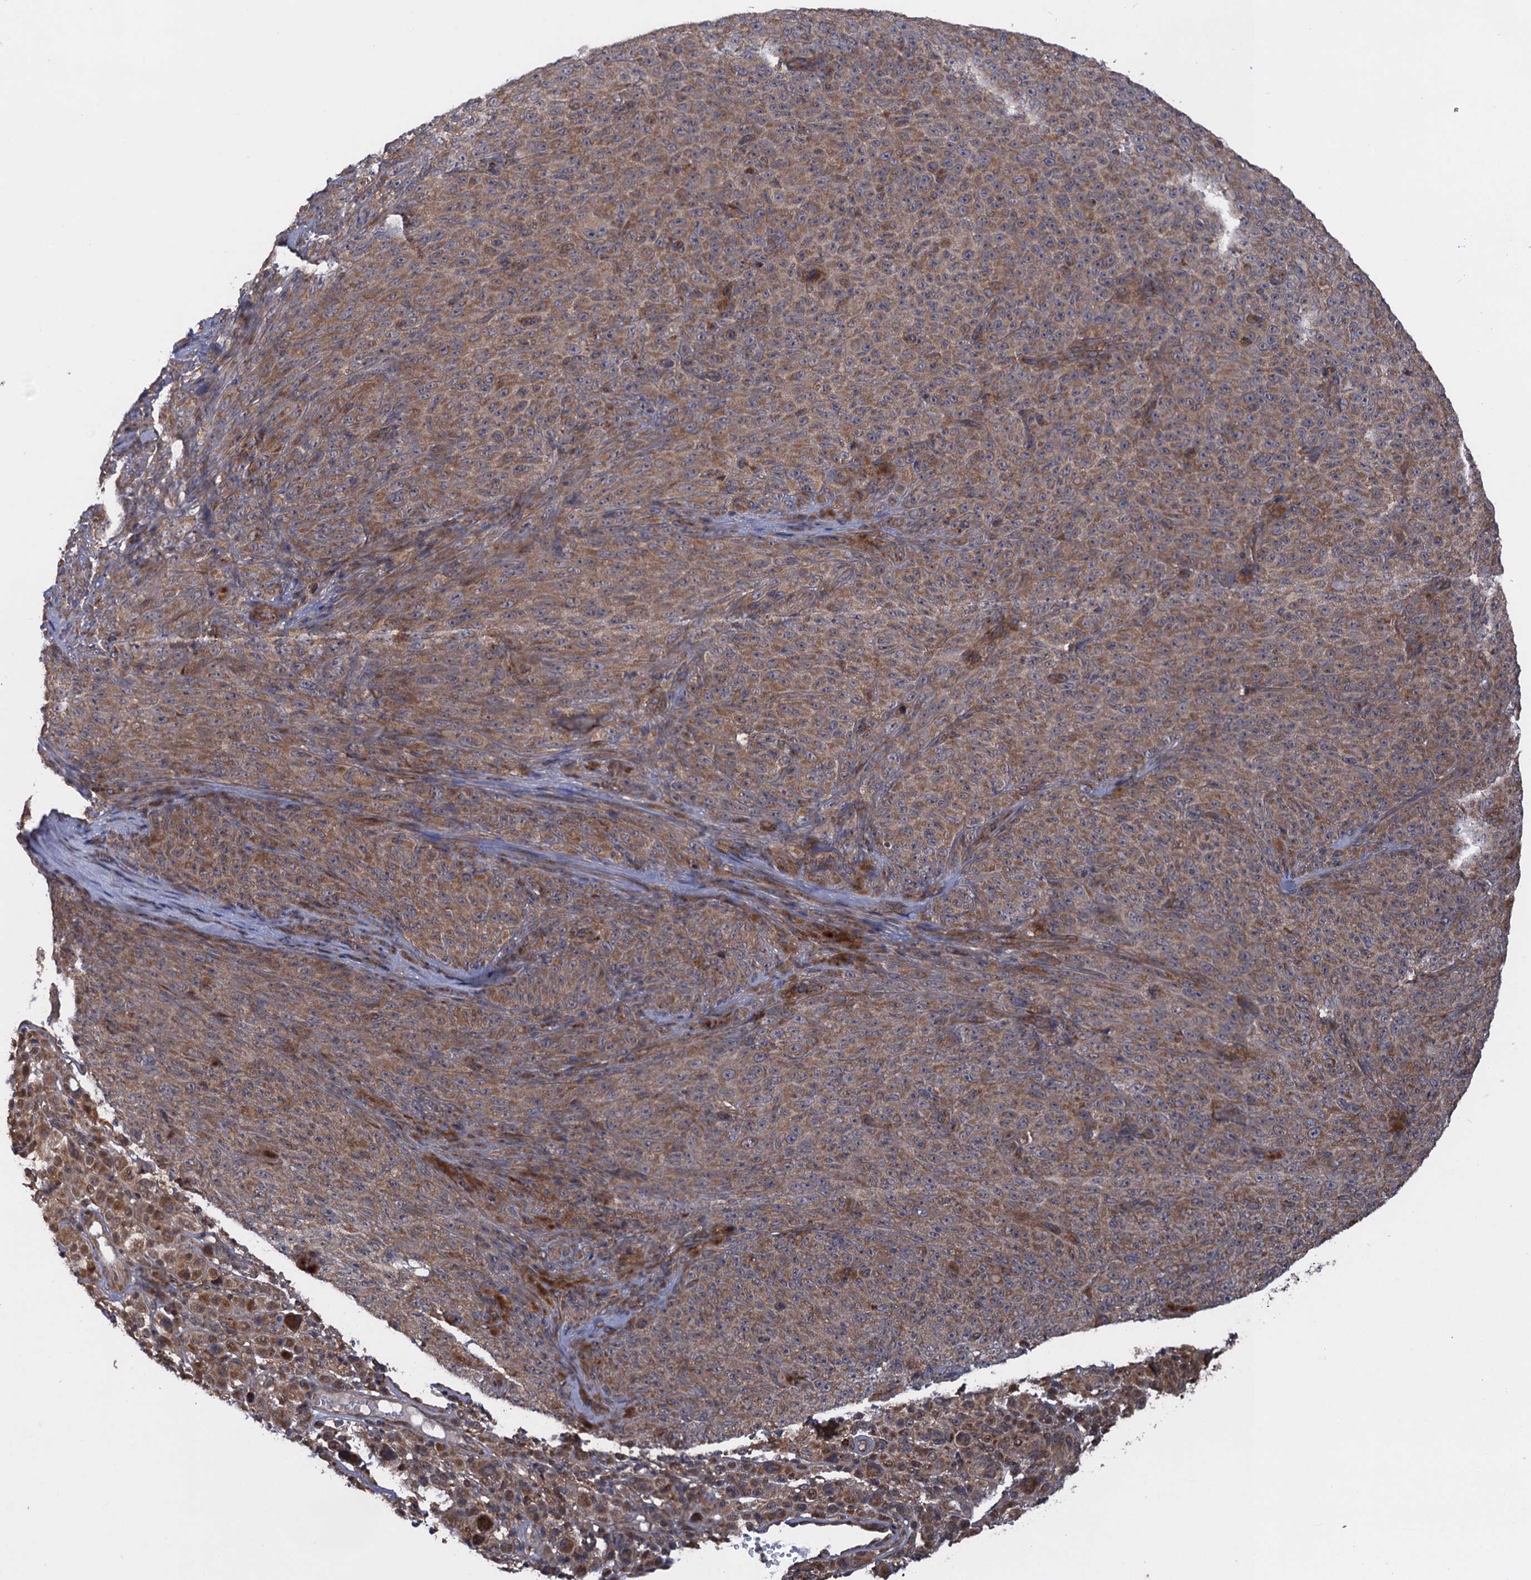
{"staining": {"intensity": "moderate", "quantity": ">75%", "location": "cytoplasmic/membranous"}, "tissue": "melanoma", "cell_type": "Tumor cells", "image_type": "cancer", "snomed": [{"axis": "morphology", "description": "Malignant melanoma, NOS"}, {"axis": "topography", "description": "Skin"}], "caption": "A histopathology image of human malignant melanoma stained for a protein reveals moderate cytoplasmic/membranous brown staining in tumor cells.", "gene": "HAUS1", "patient": {"sex": "female", "age": 82}}